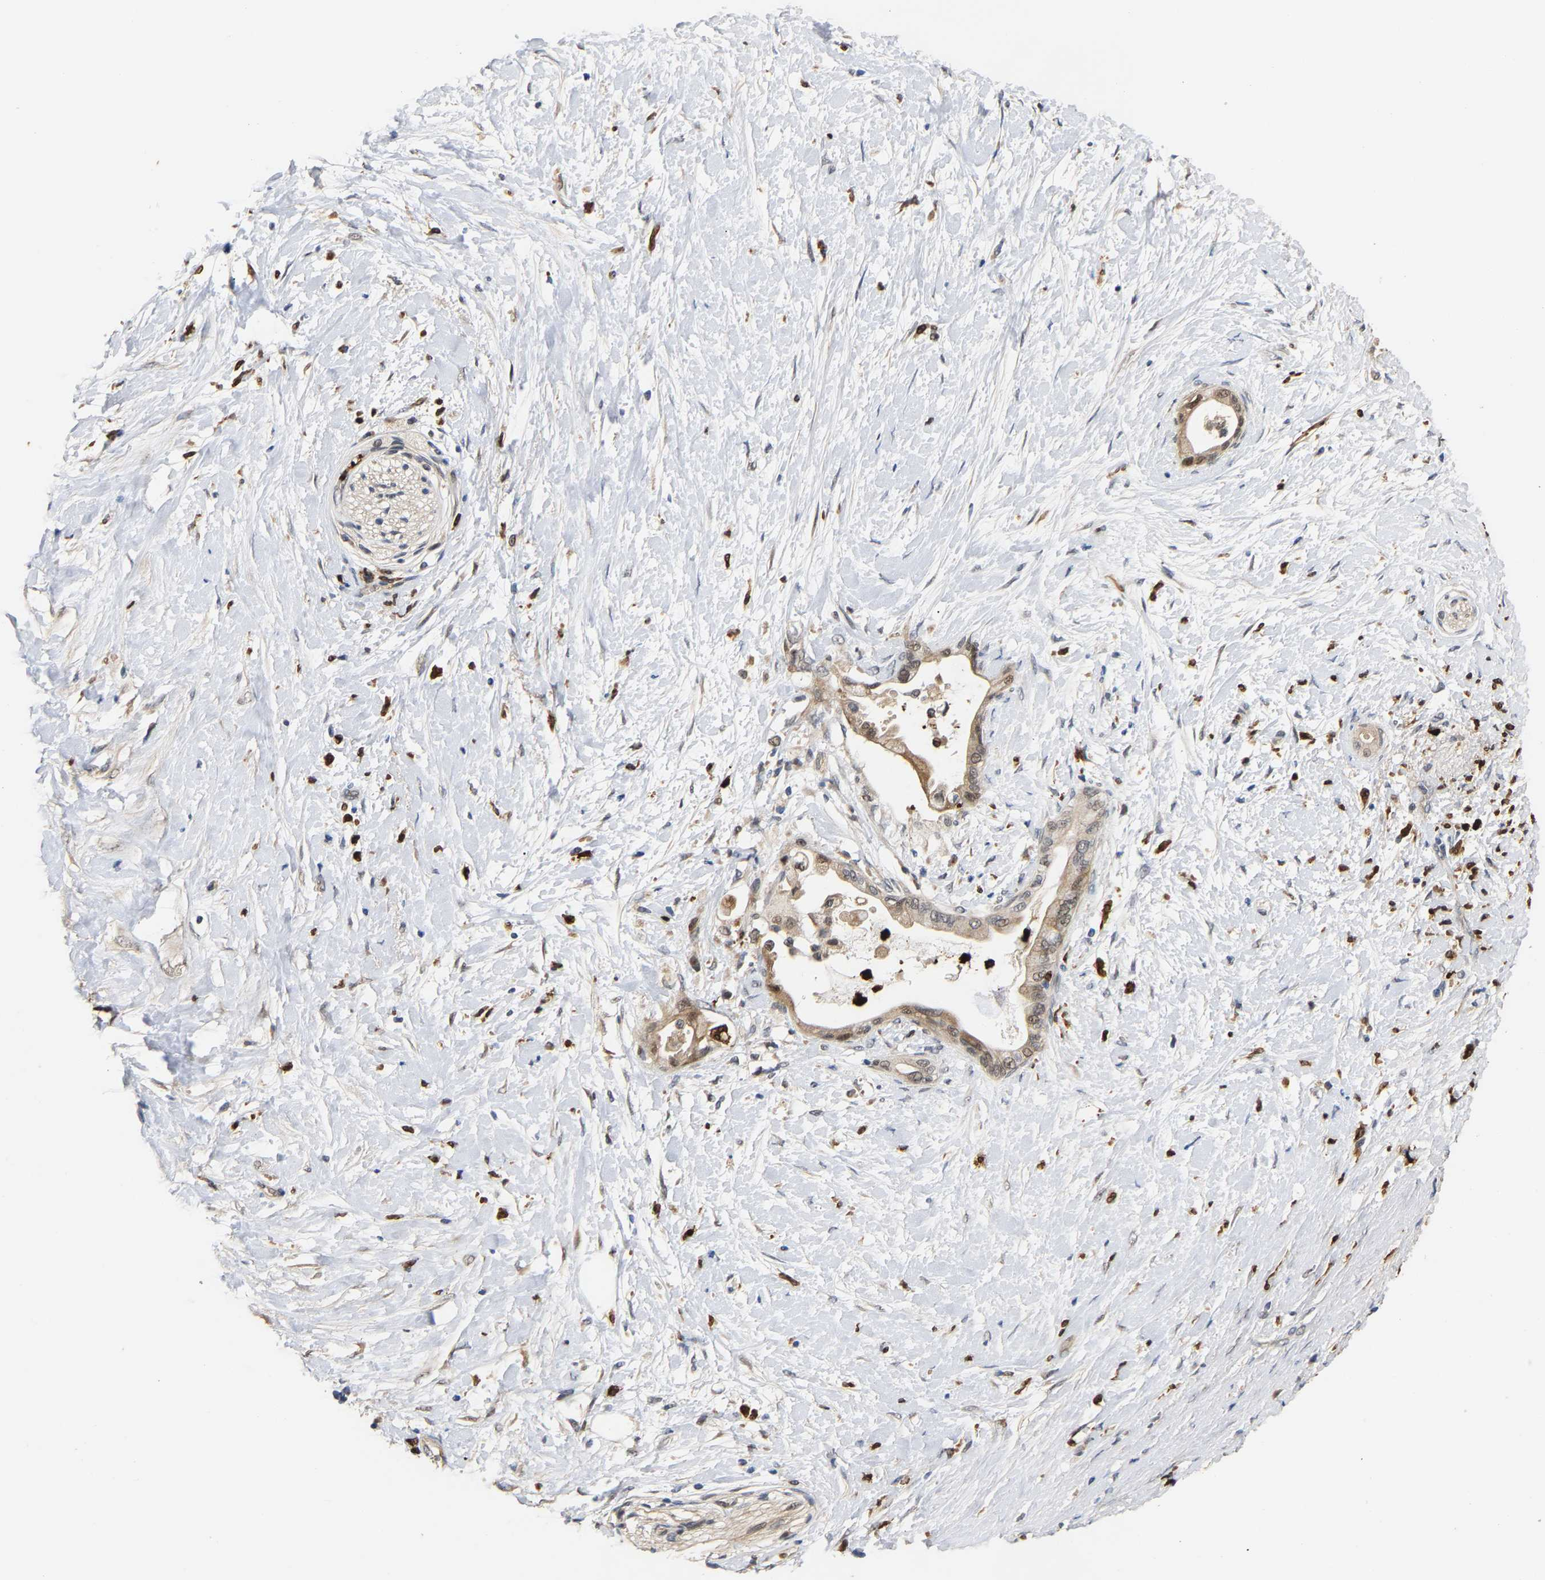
{"staining": {"intensity": "moderate", "quantity": "<25%", "location": "cytoplasmic/membranous,nuclear"}, "tissue": "pancreatic cancer", "cell_type": "Tumor cells", "image_type": "cancer", "snomed": [{"axis": "morphology", "description": "Adenocarcinoma, NOS"}, {"axis": "topography", "description": "Pancreas"}], "caption": "Brown immunohistochemical staining in human pancreatic cancer exhibits moderate cytoplasmic/membranous and nuclear expression in about <25% of tumor cells.", "gene": "TDRD7", "patient": {"sex": "female", "age": 60}}